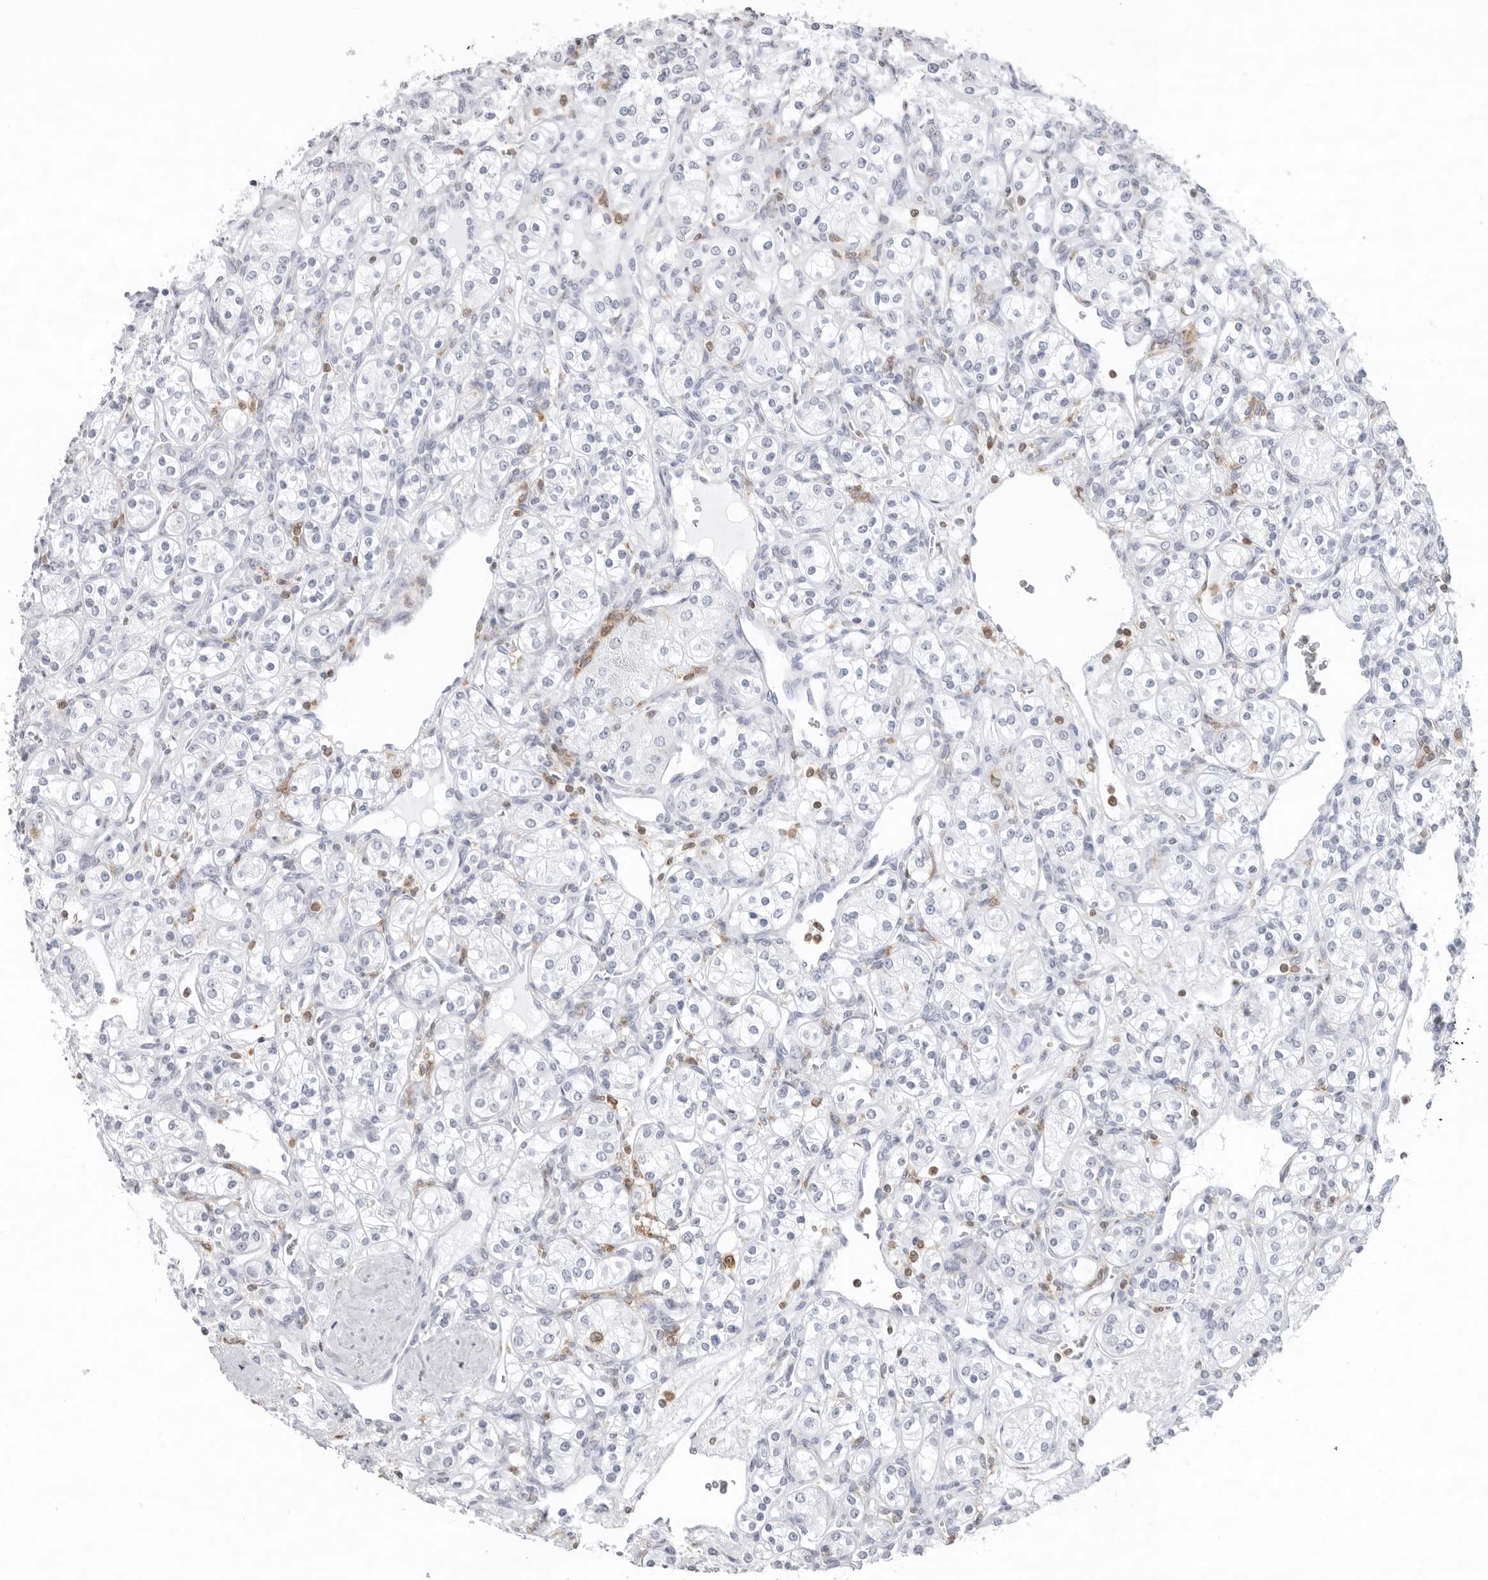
{"staining": {"intensity": "negative", "quantity": "none", "location": "none"}, "tissue": "renal cancer", "cell_type": "Tumor cells", "image_type": "cancer", "snomed": [{"axis": "morphology", "description": "Adenocarcinoma, NOS"}, {"axis": "topography", "description": "Kidney"}], "caption": "The histopathology image displays no staining of tumor cells in renal cancer.", "gene": "FMNL1", "patient": {"sex": "male", "age": 77}}